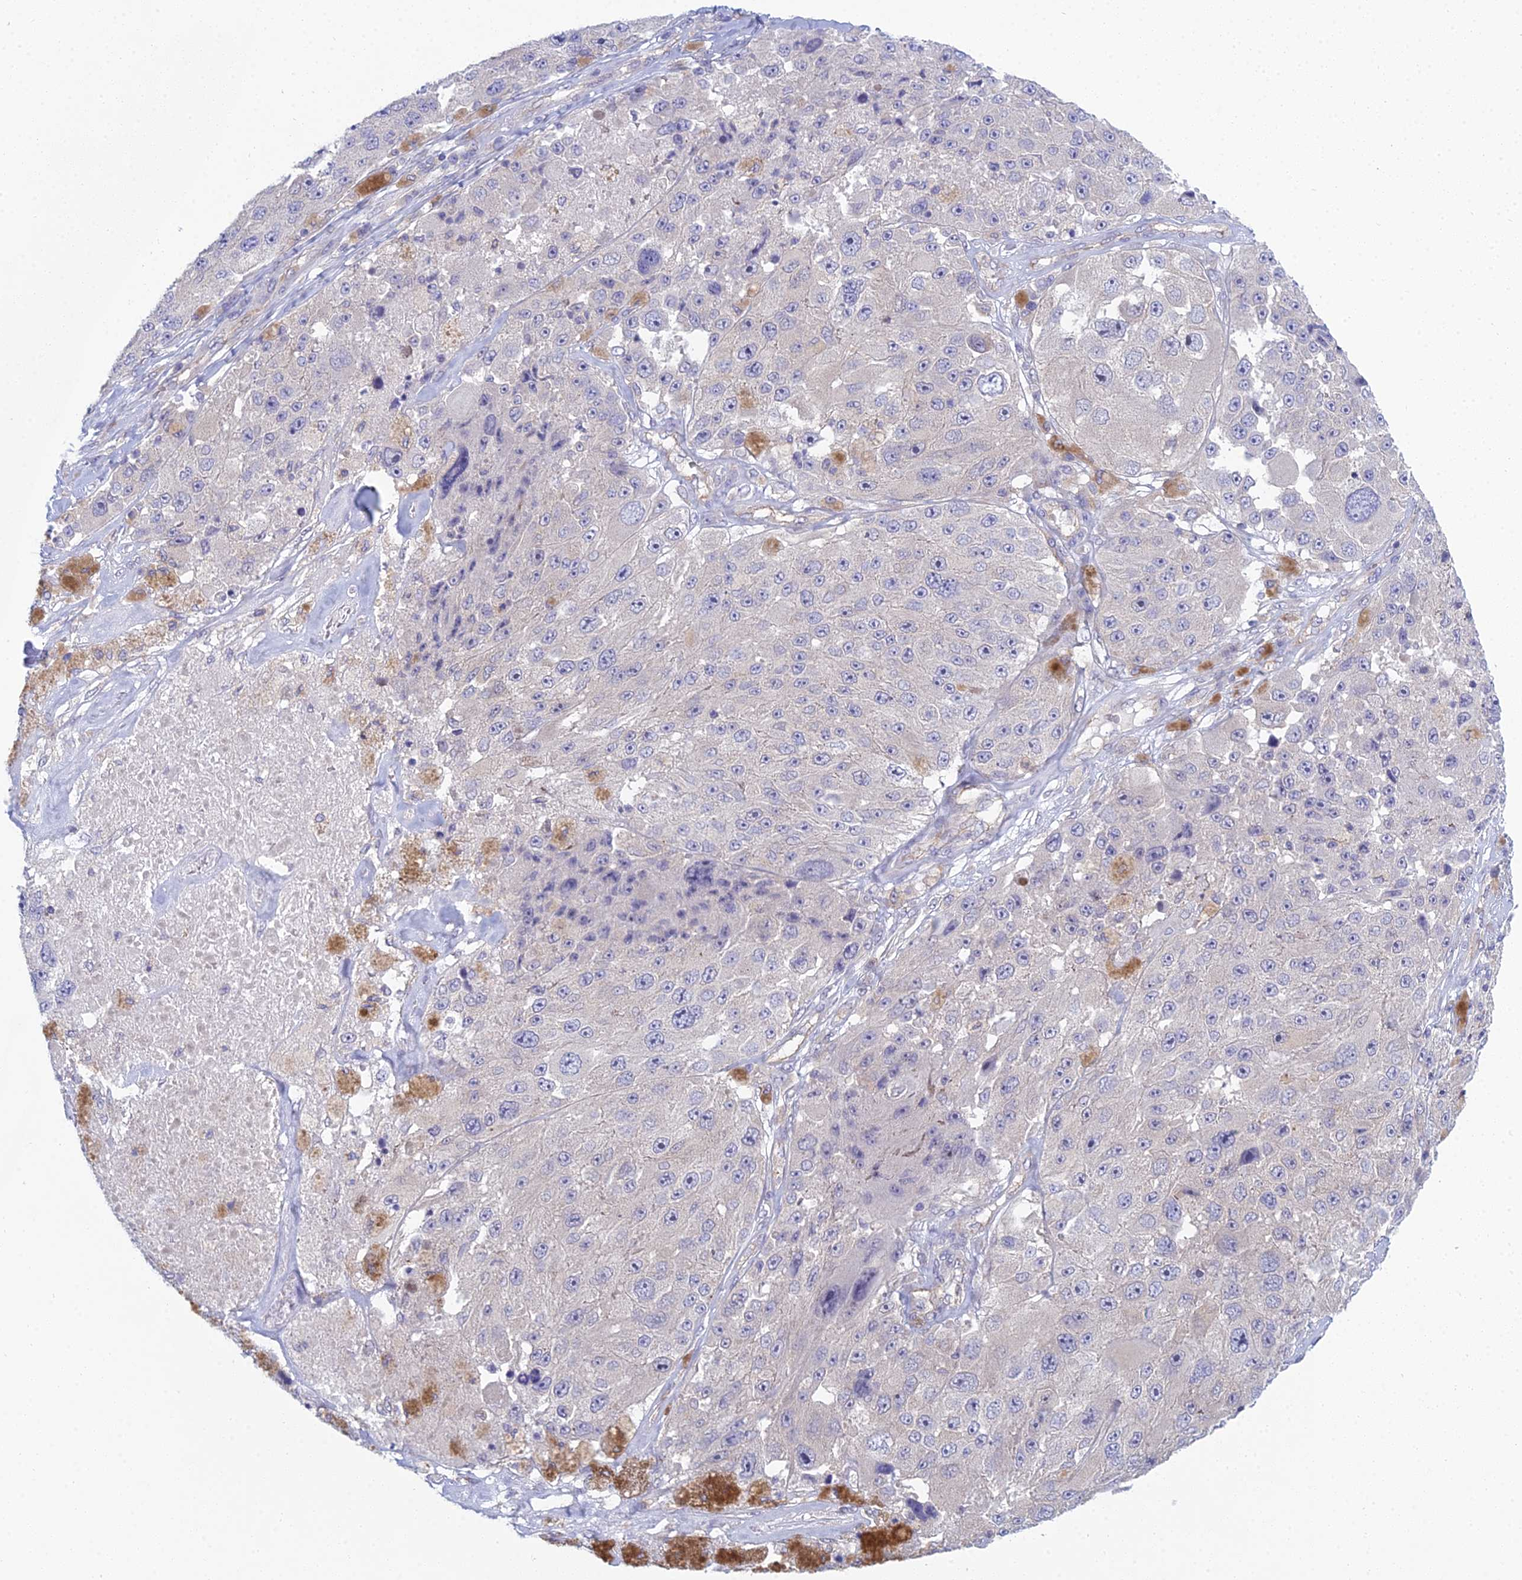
{"staining": {"intensity": "negative", "quantity": "none", "location": "none"}, "tissue": "melanoma", "cell_type": "Tumor cells", "image_type": "cancer", "snomed": [{"axis": "morphology", "description": "Malignant melanoma, Metastatic site"}, {"axis": "topography", "description": "Lymph node"}], "caption": "An immunohistochemistry (IHC) photomicrograph of melanoma is shown. There is no staining in tumor cells of melanoma.", "gene": "METTL26", "patient": {"sex": "male", "age": 62}}